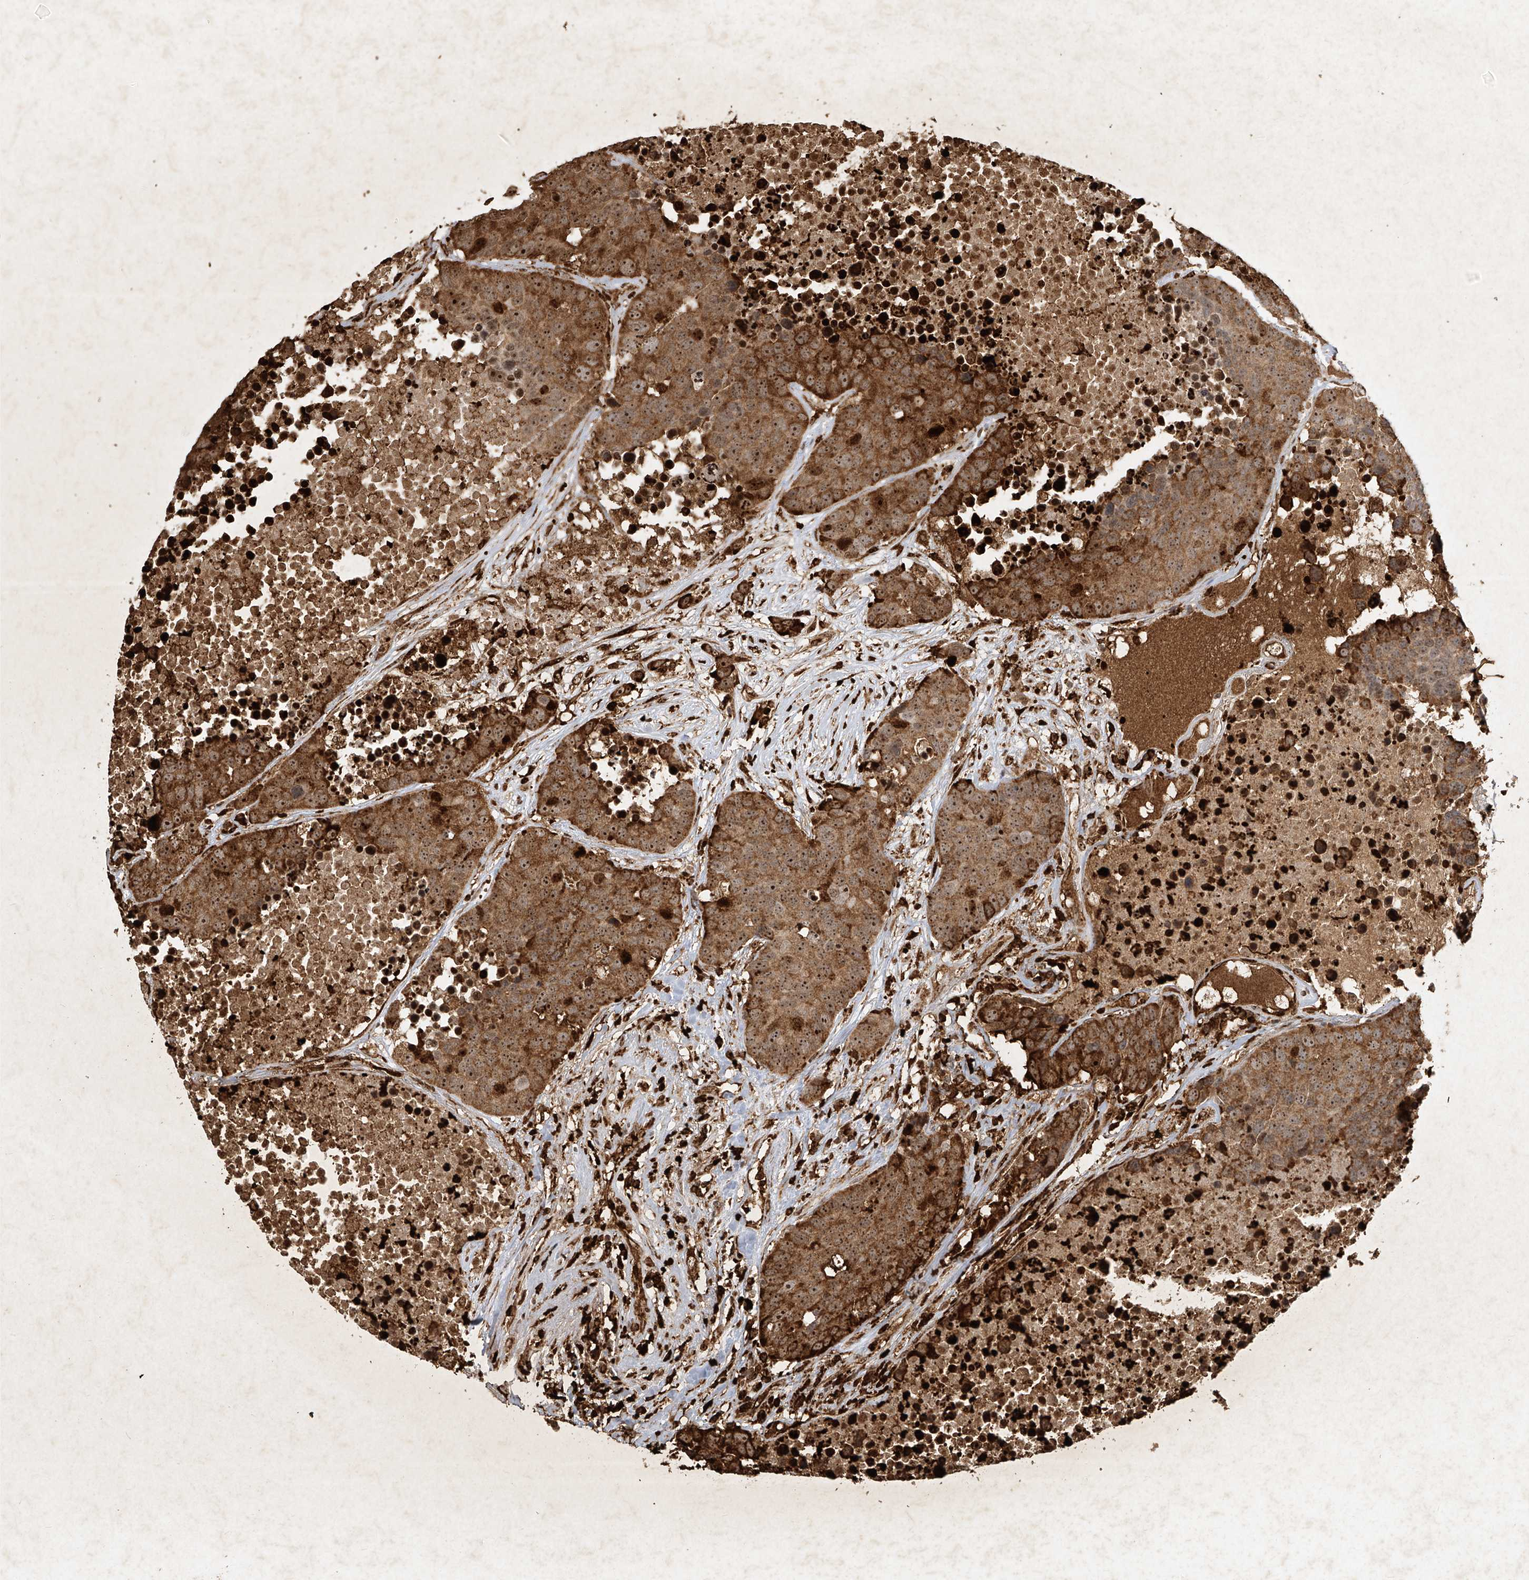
{"staining": {"intensity": "strong", "quantity": ">75%", "location": "cytoplasmic/membranous,nuclear"}, "tissue": "carcinoid", "cell_type": "Tumor cells", "image_type": "cancer", "snomed": [{"axis": "morphology", "description": "Carcinoid, malignant, NOS"}, {"axis": "topography", "description": "Lung"}], "caption": "About >75% of tumor cells in carcinoid display strong cytoplasmic/membranous and nuclear protein expression as visualized by brown immunohistochemical staining.", "gene": "ATRIP", "patient": {"sex": "male", "age": 60}}